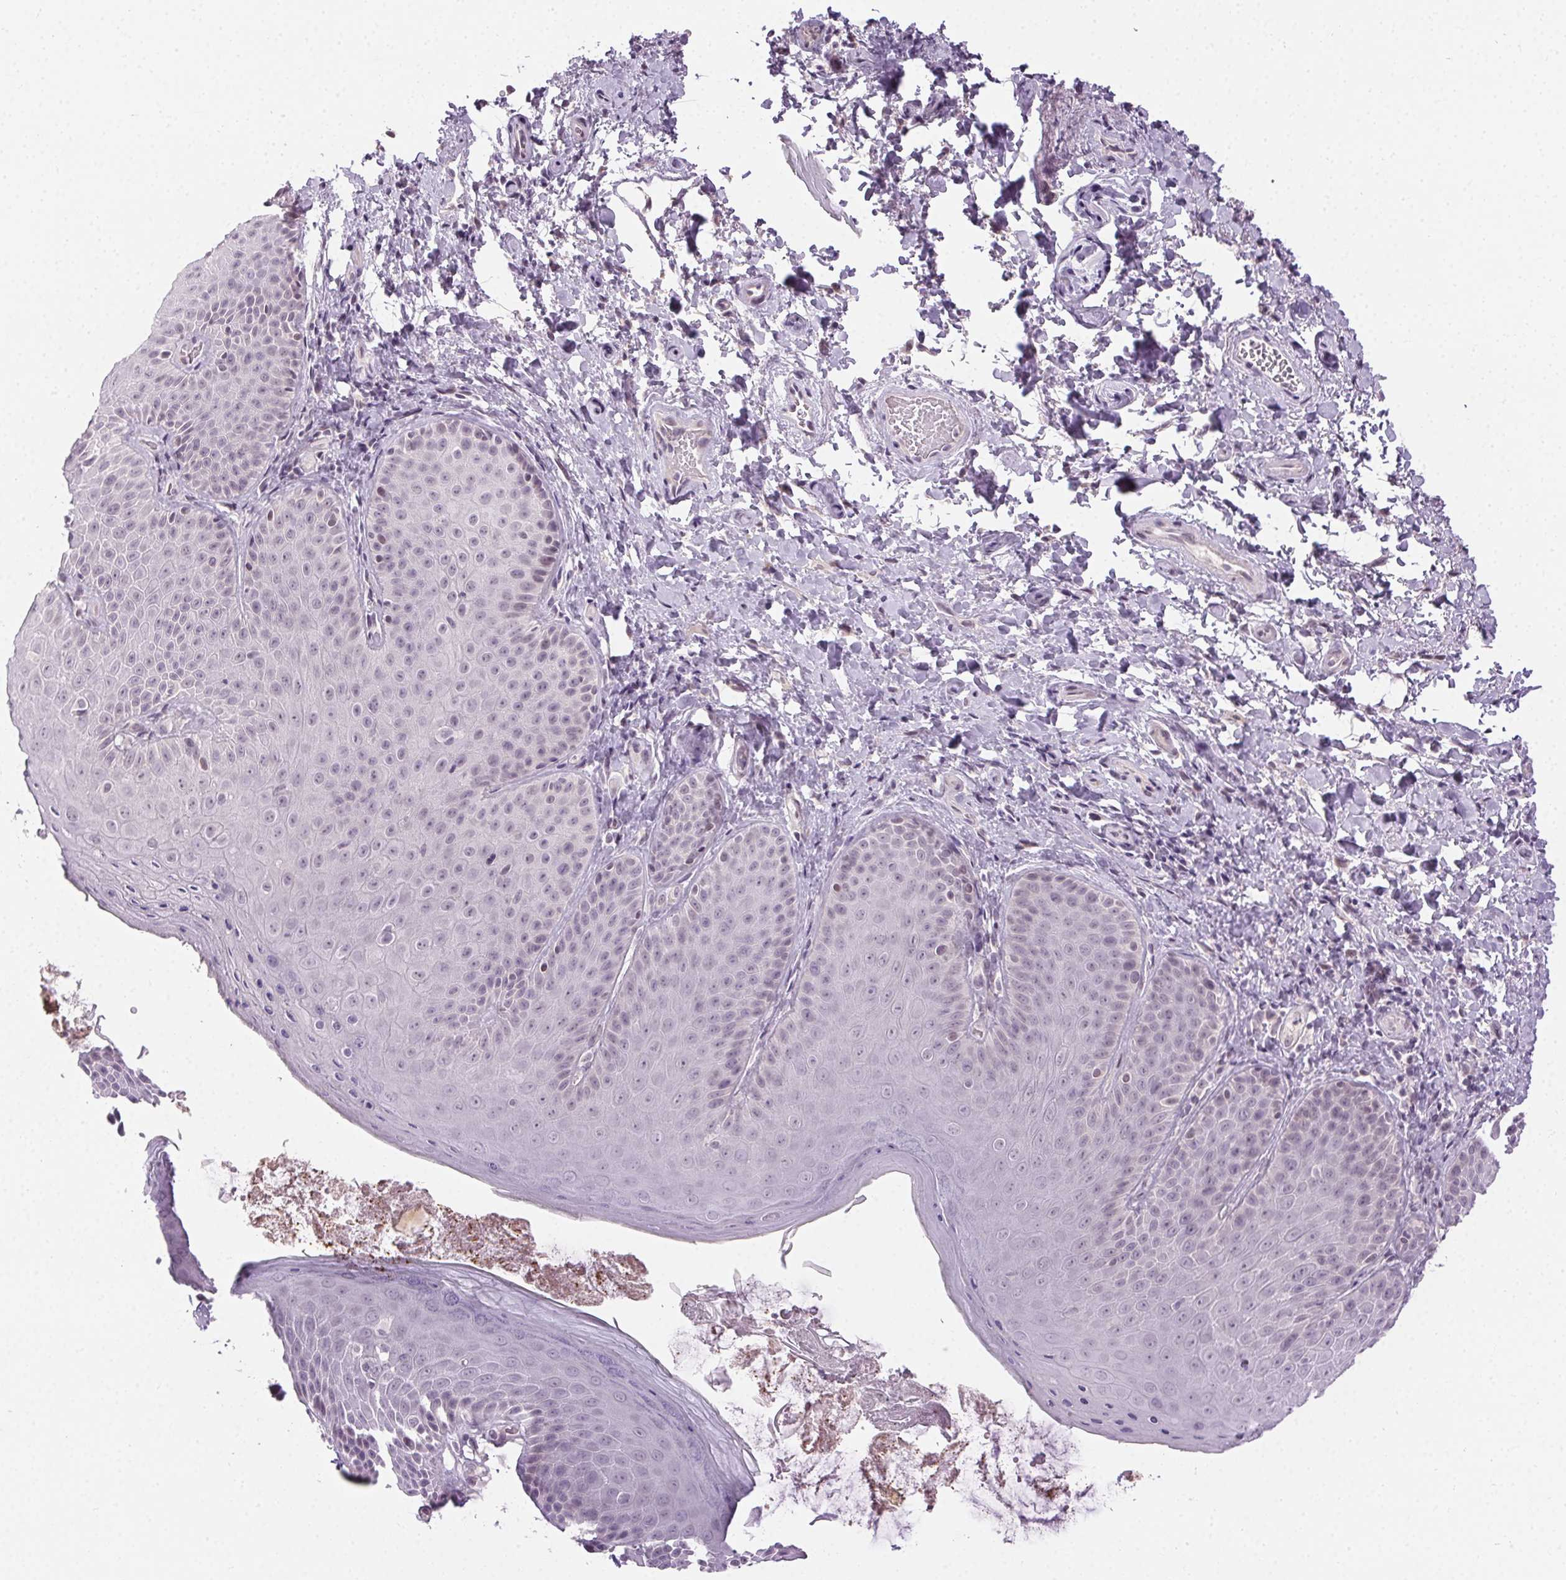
{"staining": {"intensity": "negative", "quantity": "none", "location": "none"}, "tissue": "skin", "cell_type": "Epidermal cells", "image_type": "normal", "snomed": [{"axis": "morphology", "description": "Normal tissue, NOS"}, {"axis": "topography", "description": "Anal"}, {"axis": "topography", "description": "Peripheral nerve tissue"}], "caption": "Epidermal cells show no significant positivity in unremarkable skin.", "gene": "FAM168A", "patient": {"sex": "male", "age": 51}}